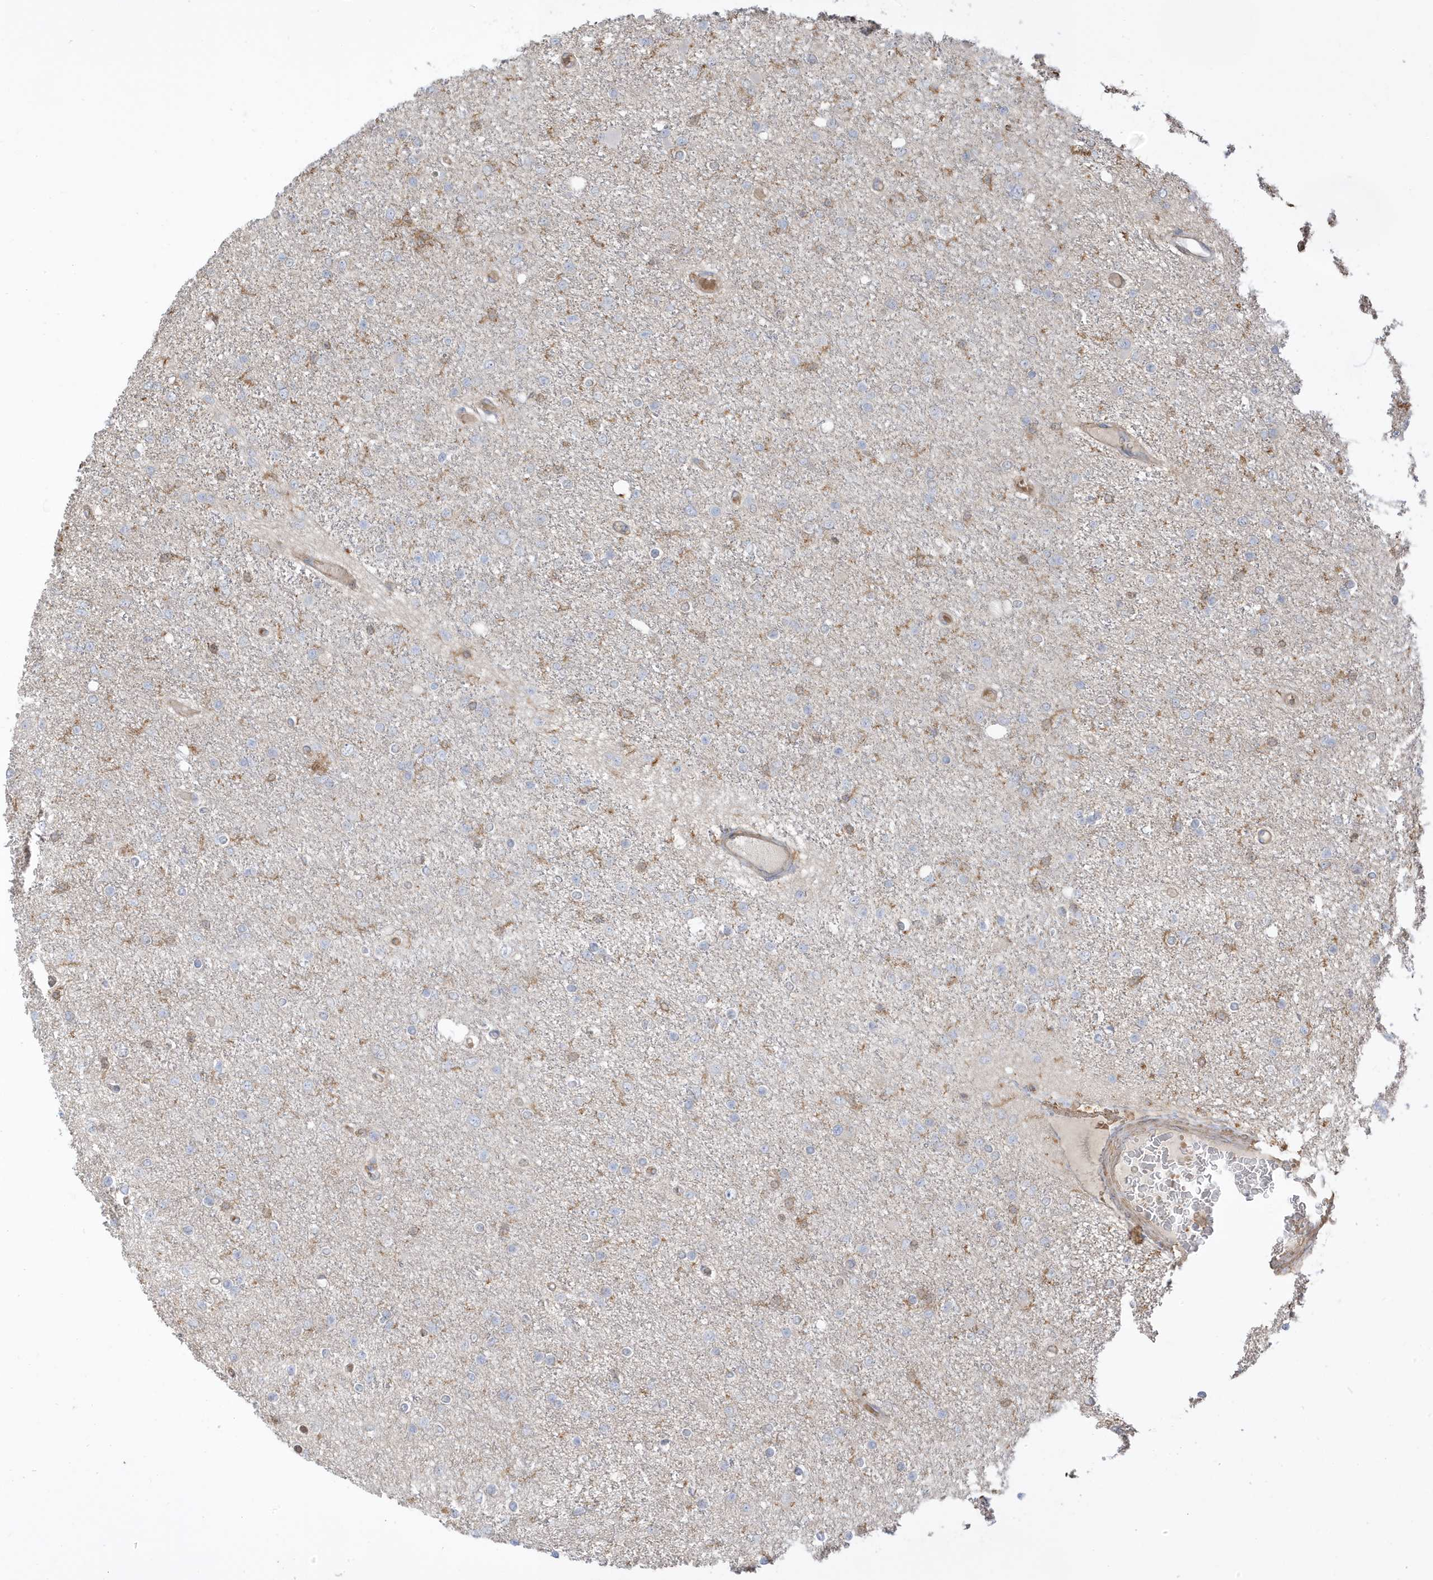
{"staining": {"intensity": "negative", "quantity": "none", "location": "none"}, "tissue": "glioma", "cell_type": "Tumor cells", "image_type": "cancer", "snomed": [{"axis": "morphology", "description": "Glioma, malignant, Low grade"}, {"axis": "topography", "description": "Brain"}], "caption": "Immunohistochemical staining of glioma shows no significant staining in tumor cells.", "gene": "ZBTB8A", "patient": {"sex": "female", "age": 22}}